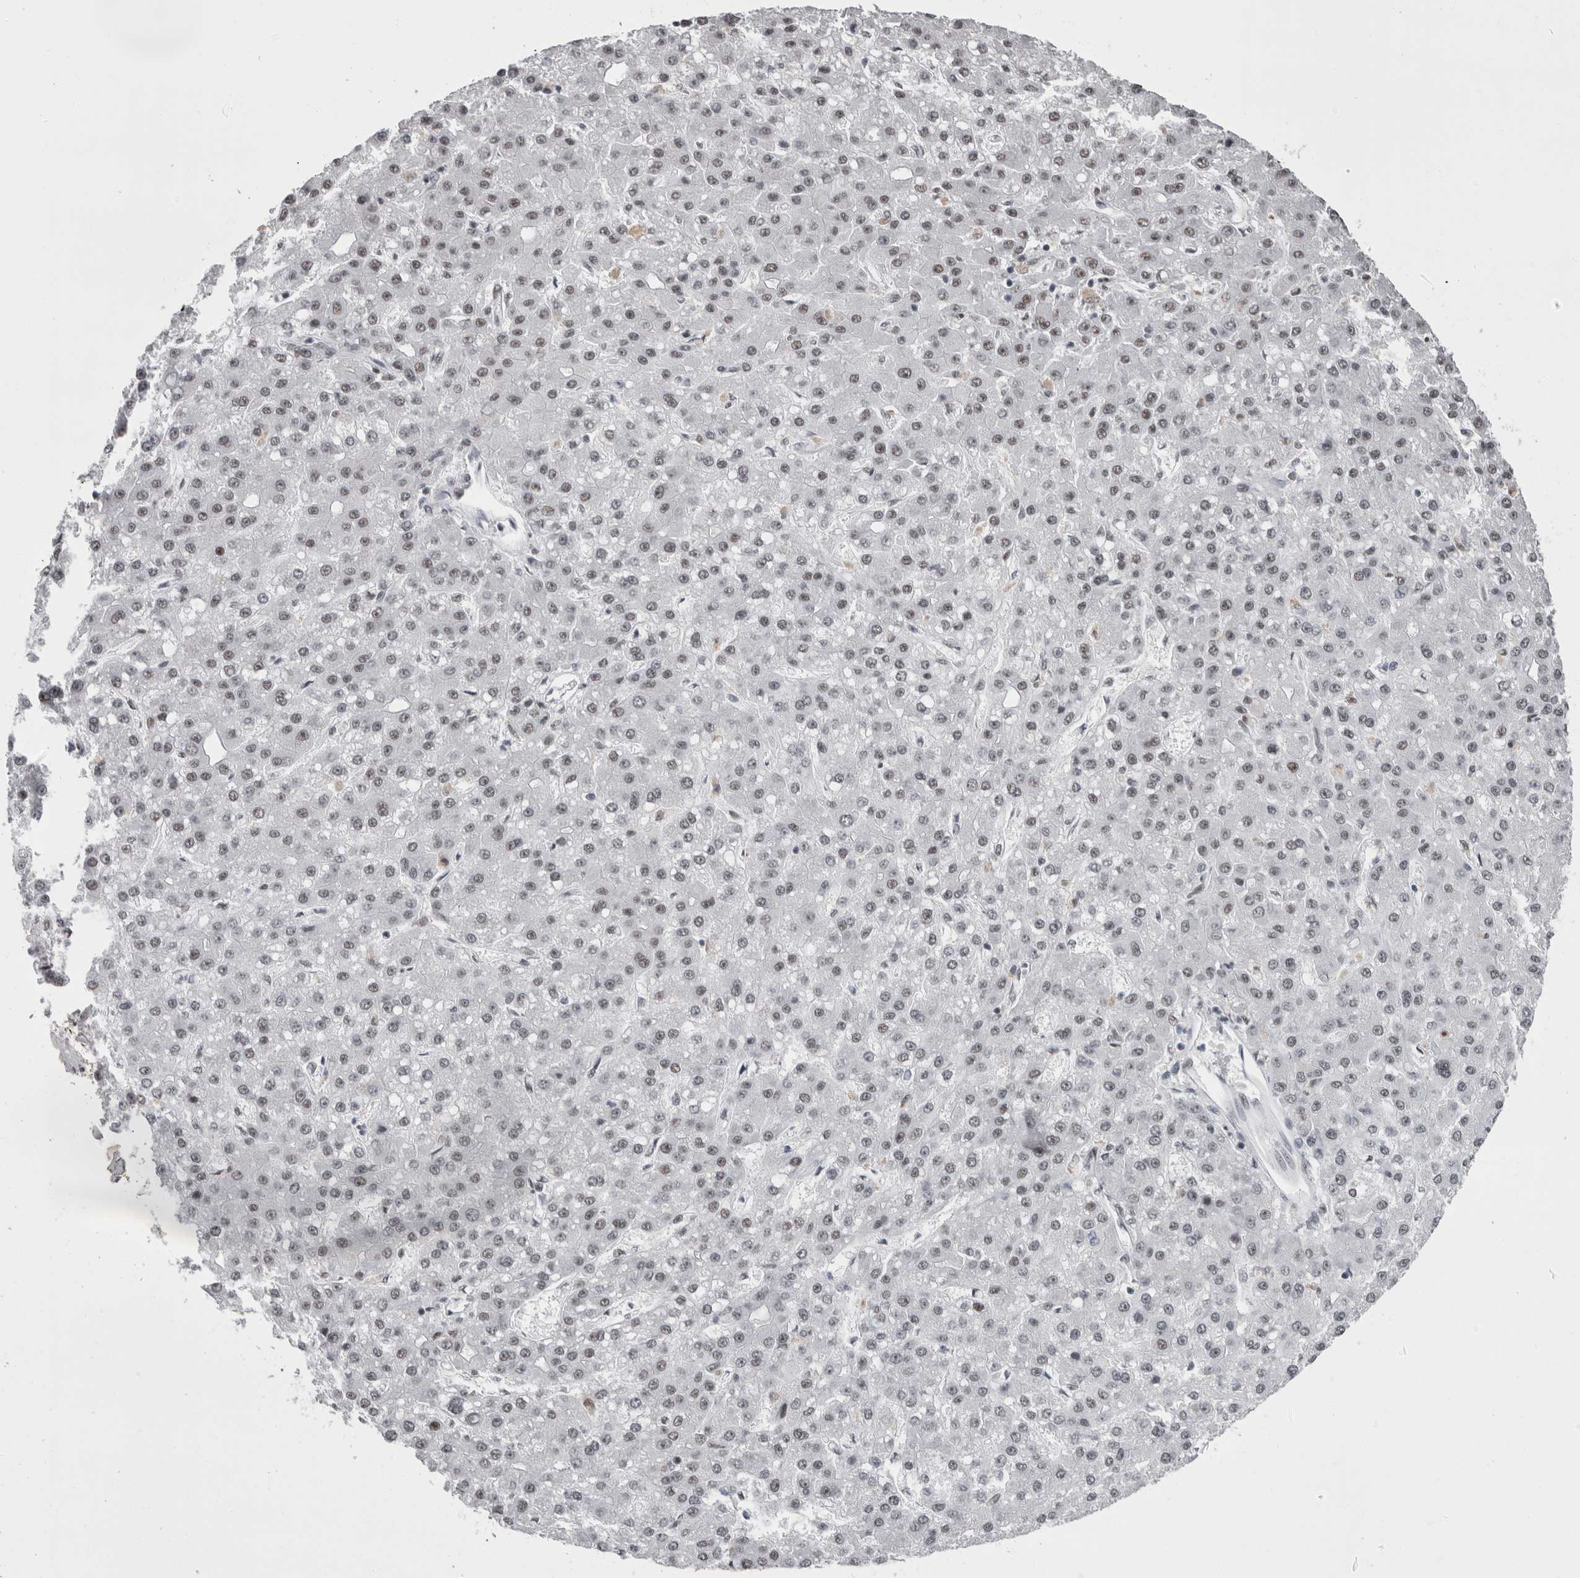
{"staining": {"intensity": "negative", "quantity": "none", "location": "none"}, "tissue": "liver cancer", "cell_type": "Tumor cells", "image_type": "cancer", "snomed": [{"axis": "morphology", "description": "Carcinoma, Hepatocellular, NOS"}, {"axis": "topography", "description": "Liver"}], "caption": "High power microscopy histopathology image of an immunohistochemistry histopathology image of liver hepatocellular carcinoma, revealing no significant staining in tumor cells. The staining is performed using DAB (3,3'-diaminobenzidine) brown chromogen with nuclei counter-stained in using hematoxylin.", "gene": "SNRNP40", "patient": {"sex": "male", "age": 67}}